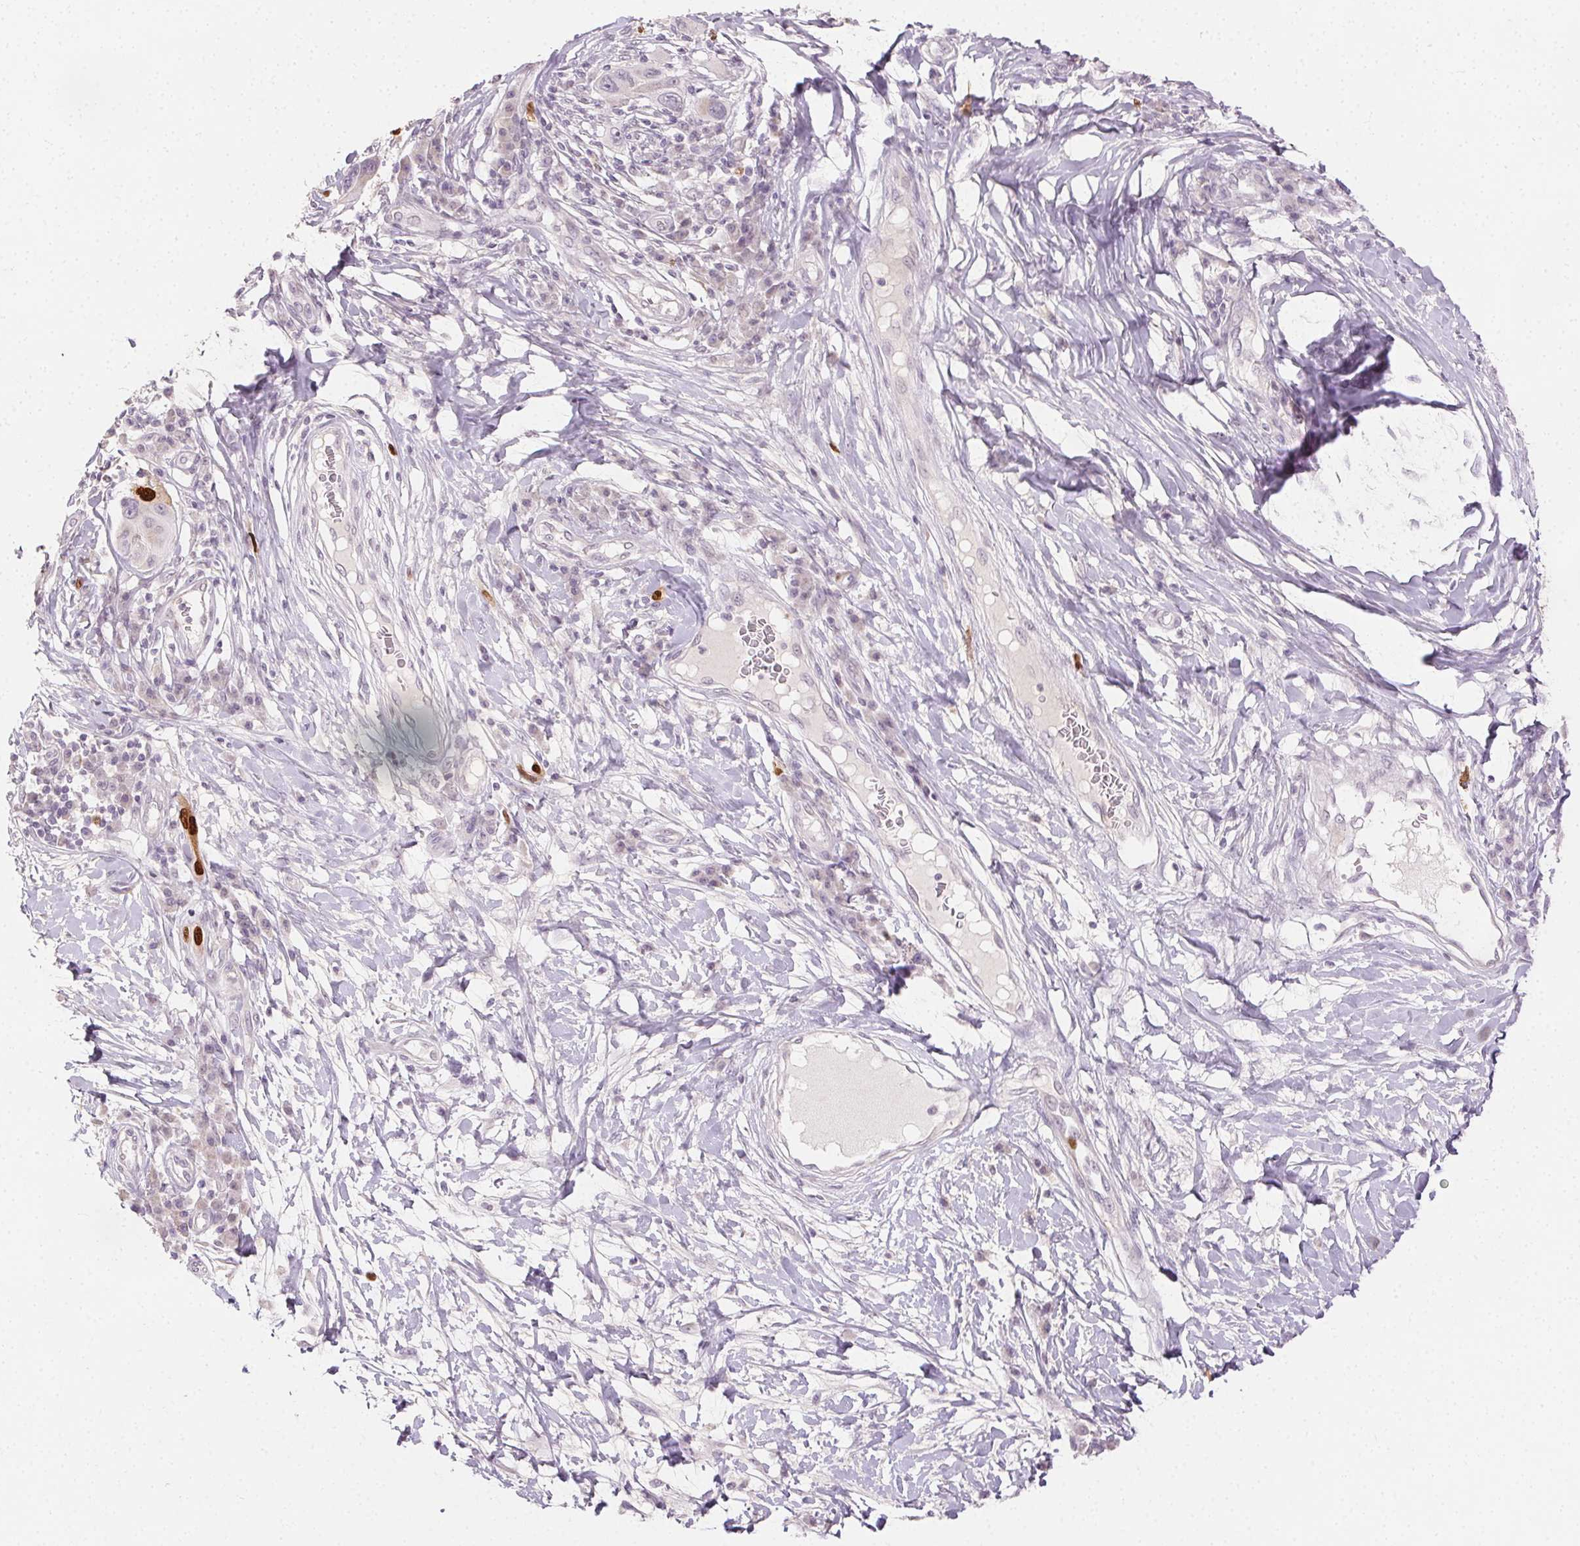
{"staining": {"intensity": "strong", "quantity": "25%-75%", "location": "nuclear"}, "tissue": "melanoma", "cell_type": "Tumor cells", "image_type": "cancer", "snomed": [{"axis": "morphology", "description": "Malignant melanoma, NOS"}, {"axis": "topography", "description": "Skin"}], "caption": "Protein analysis of melanoma tissue exhibits strong nuclear staining in about 25%-75% of tumor cells.", "gene": "ANLN", "patient": {"sex": "male", "age": 53}}